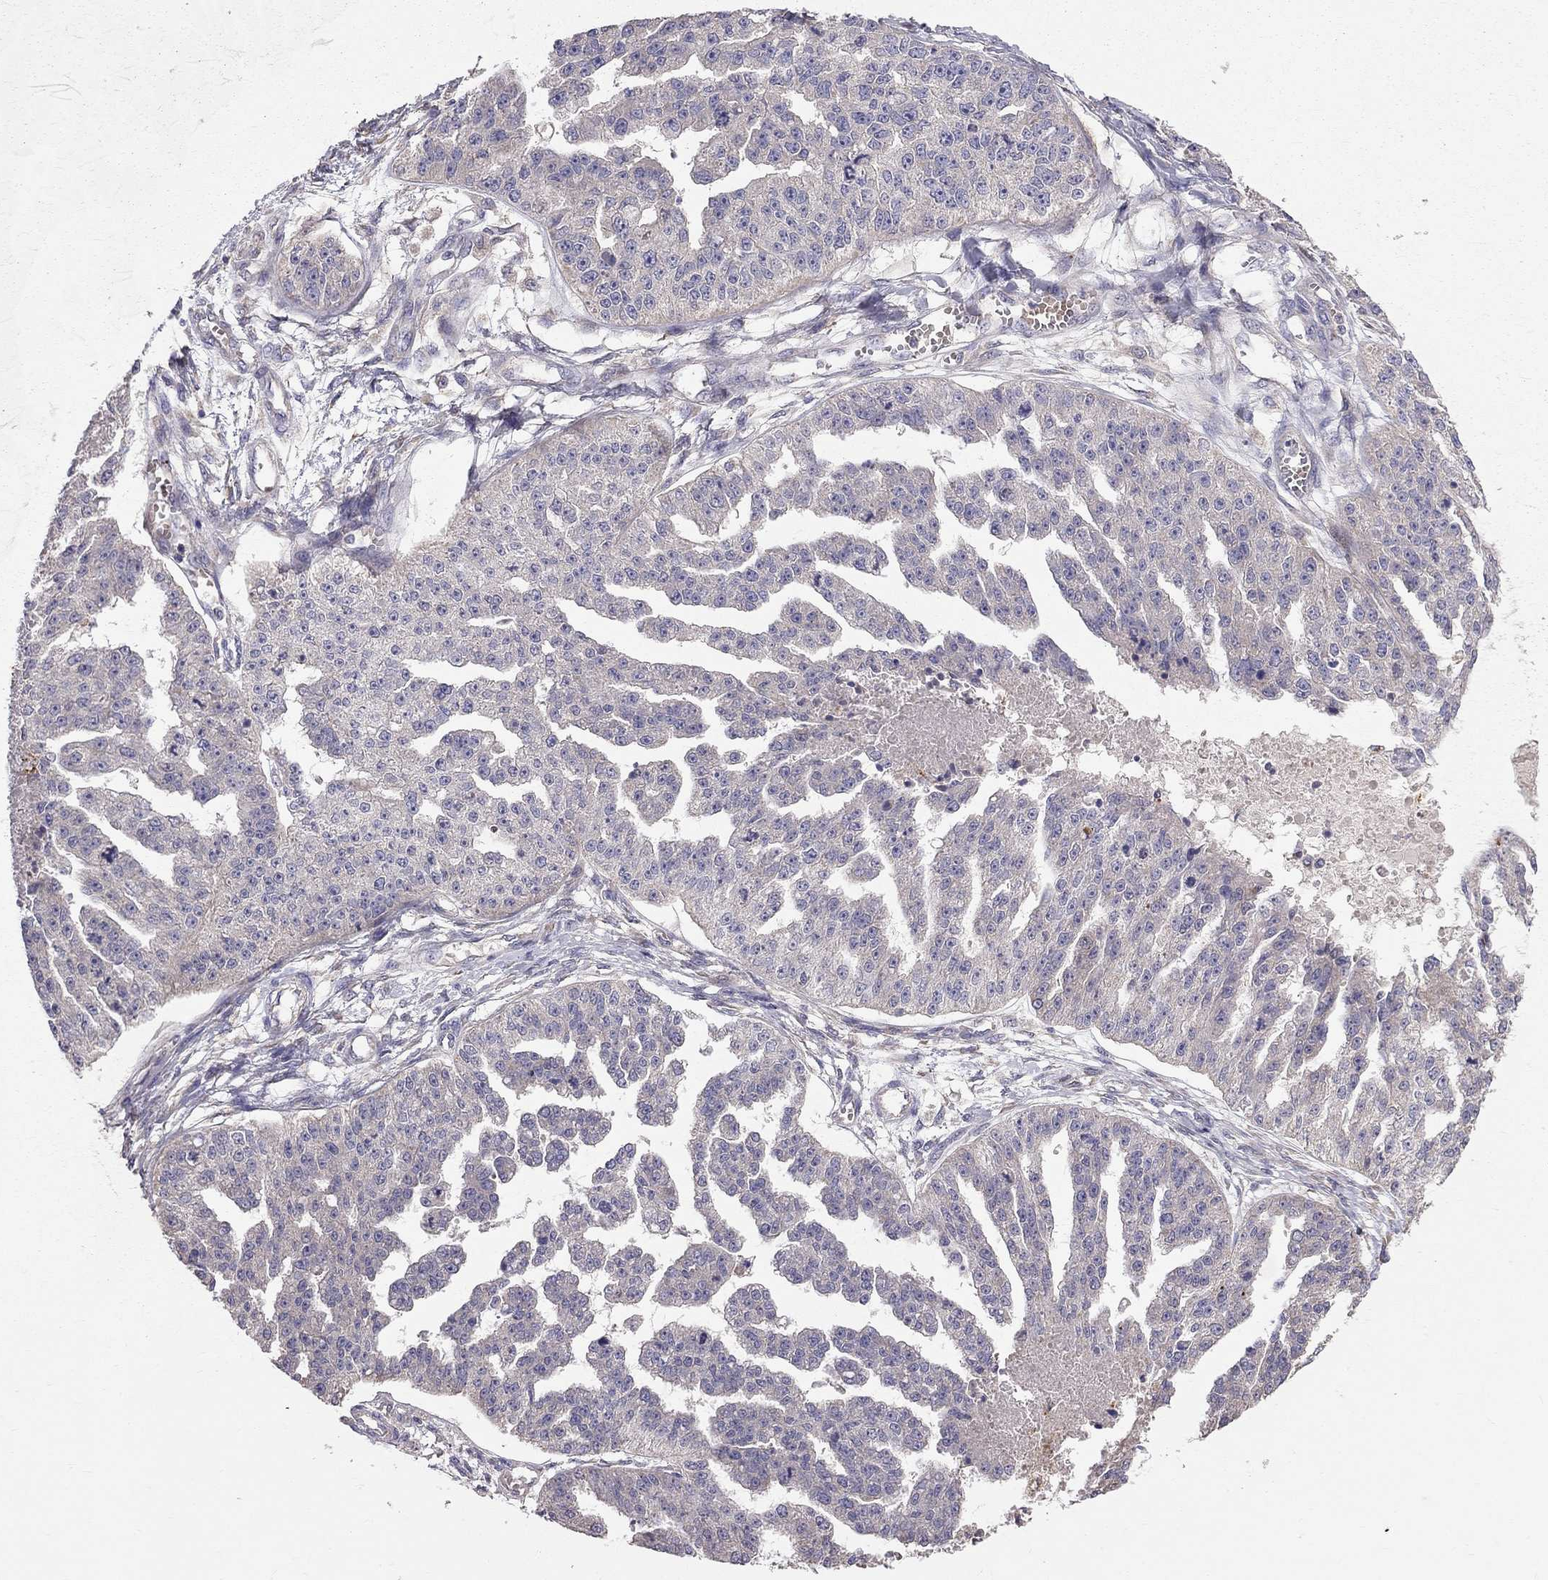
{"staining": {"intensity": "negative", "quantity": "none", "location": "none"}, "tissue": "ovarian cancer", "cell_type": "Tumor cells", "image_type": "cancer", "snomed": [{"axis": "morphology", "description": "Cystadenocarcinoma, serous, NOS"}, {"axis": "topography", "description": "Ovary"}], "caption": "Tumor cells show no significant protein staining in ovarian serous cystadenocarcinoma.", "gene": "PIK3CG", "patient": {"sex": "female", "age": 58}}